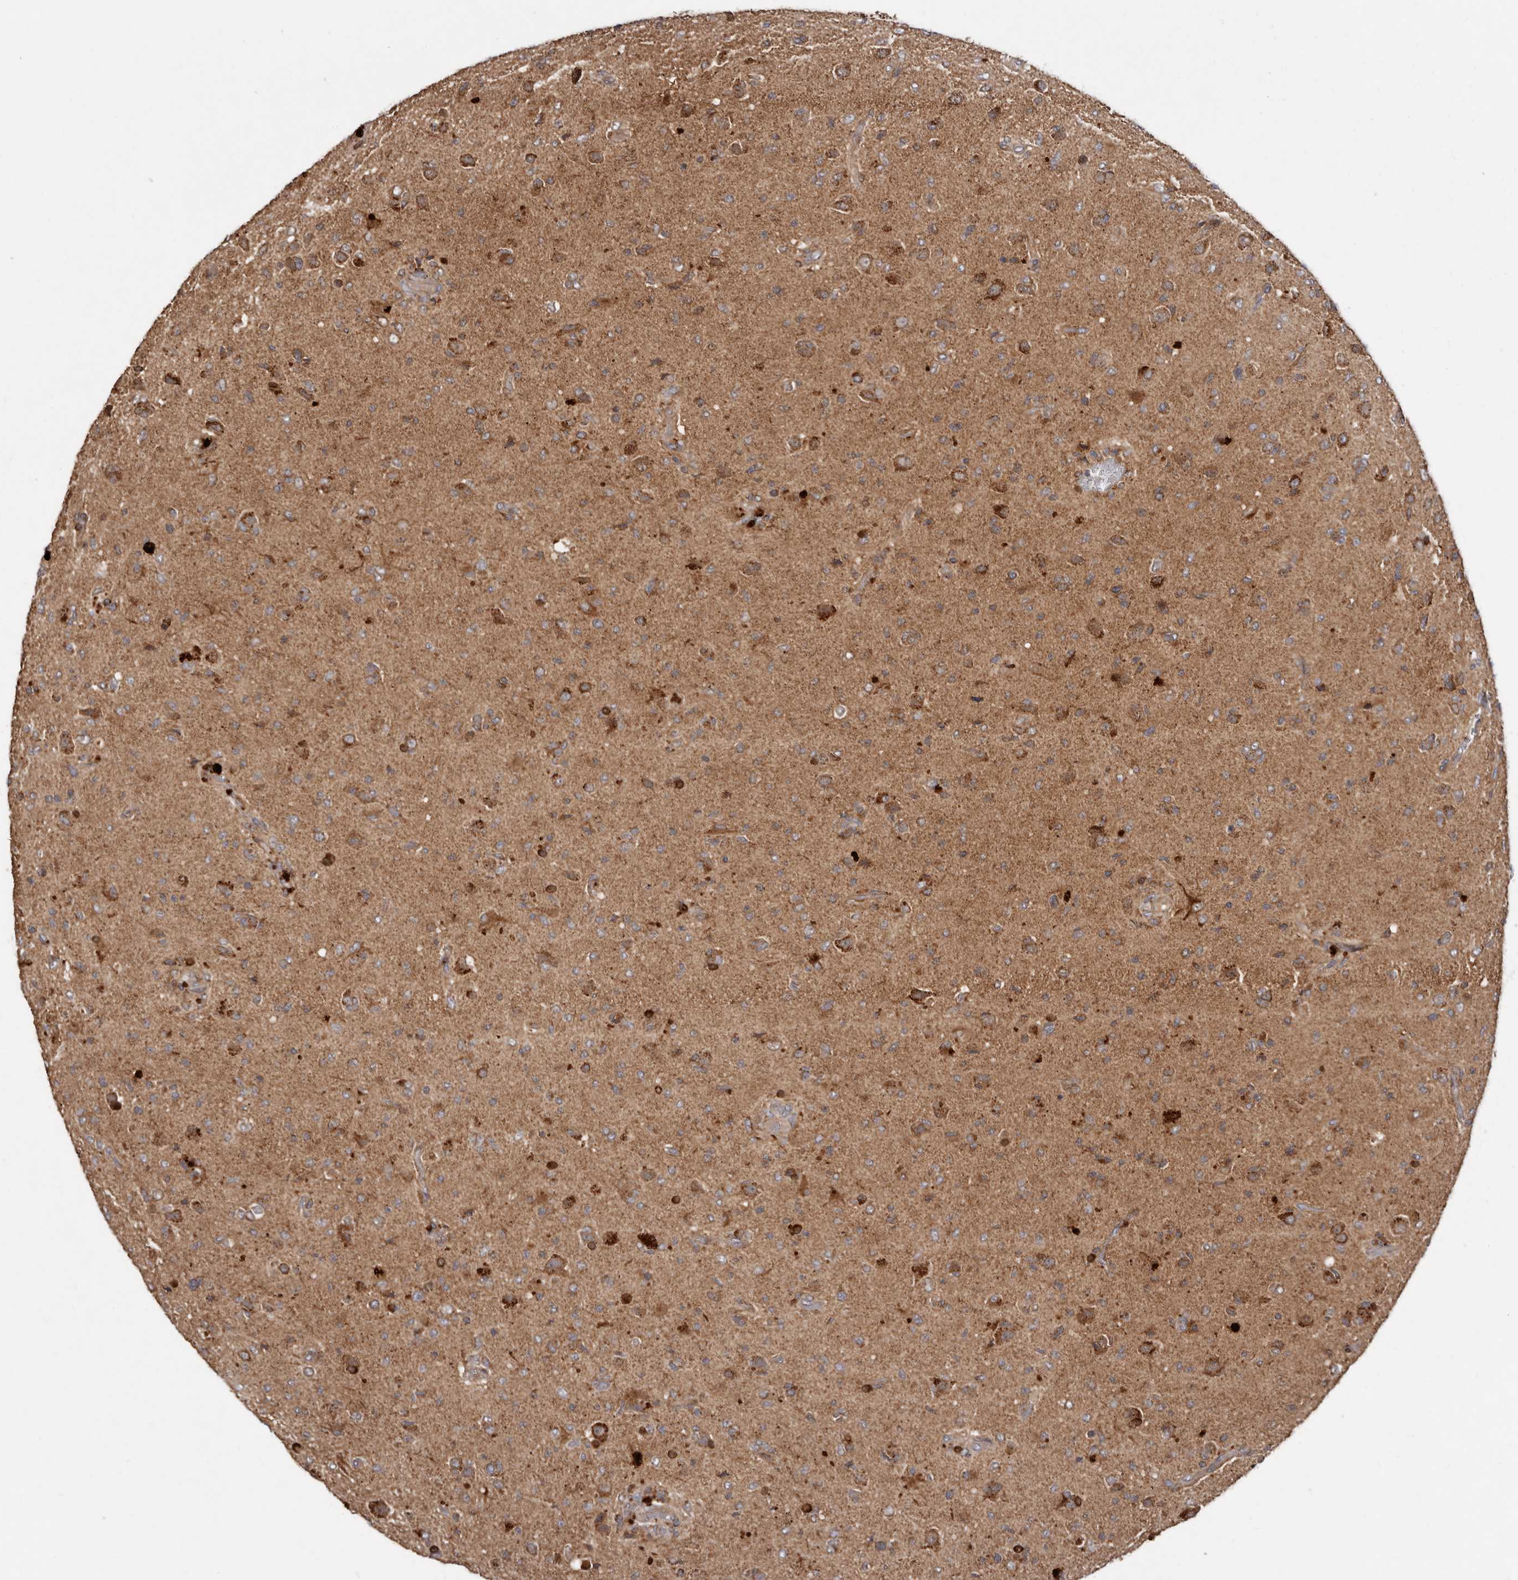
{"staining": {"intensity": "moderate", "quantity": "25%-75%", "location": "cytoplasmic/membranous"}, "tissue": "glioma", "cell_type": "Tumor cells", "image_type": "cancer", "snomed": [{"axis": "morphology", "description": "Glioma, malignant, High grade"}, {"axis": "topography", "description": "Brain"}], "caption": "IHC of malignant glioma (high-grade) displays medium levels of moderate cytoplasmic/membranous positivity in approximately 25%-75% of tumor cells. (IHC, brightfield microscopy, high magnification).", "gene": "GOT1L1", "patient": {"sex": "female", "age": 57}}